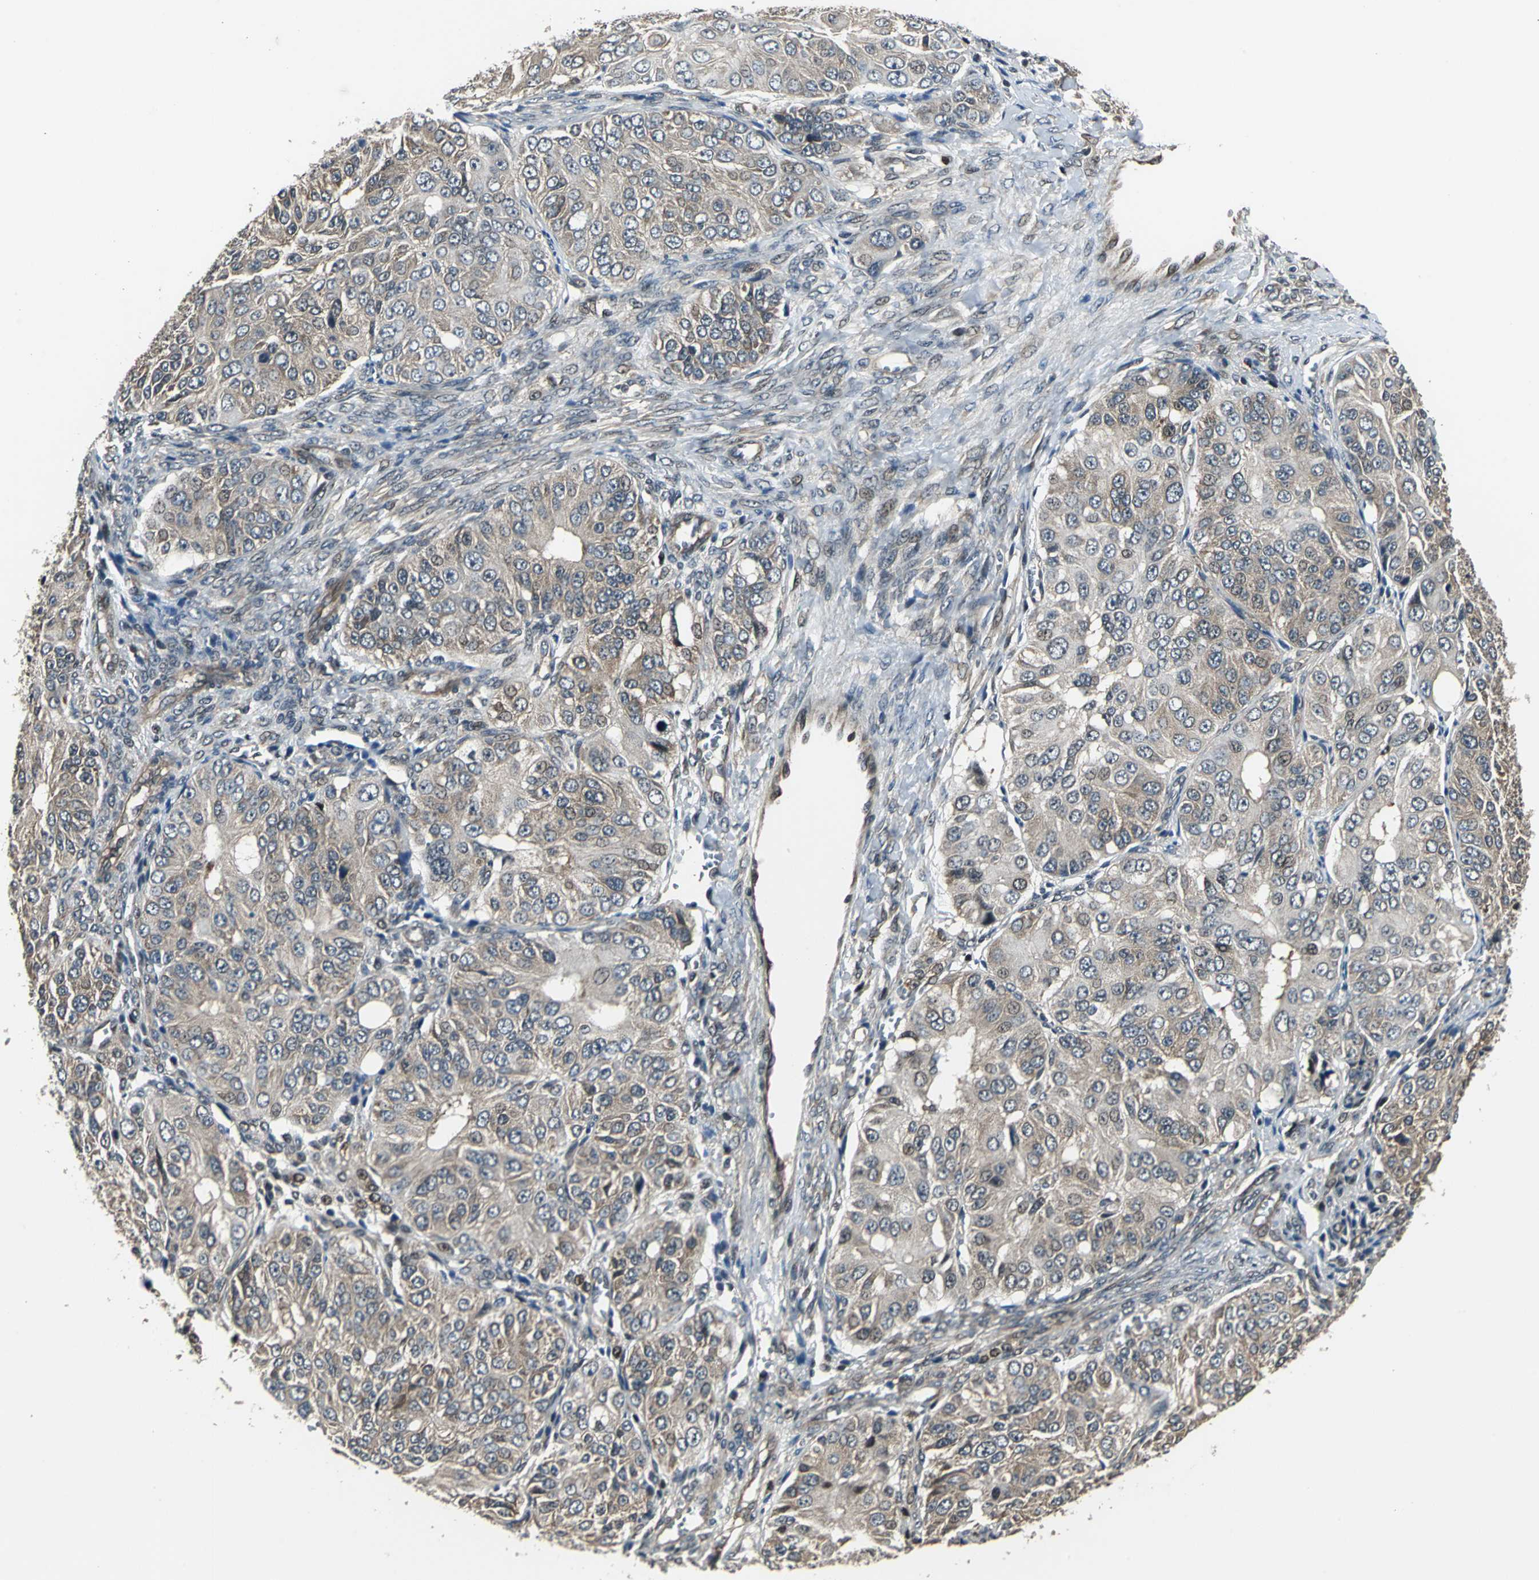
{"staining": {"intensity": "weak", "quantity": "25%-75%", "location": "cytoplasmic/membranous"}, "tissue": "ovarian cancer", "cell_type": "Tumor cells", "image_type": "cancer", "snomed": [{"axis": "morphology", "description": "Carcinoma, endometroid"}, {"axis": "topography", "description": "Ovary"}], "caption": "High-power microscopy captured an IHC image of endometroid carcinoma (ovarian), revealing weak cytoplasmic/membranous positivity in approximately 25%-75% of tumor cells.", "gene": "PFDN1", "patient": {"sex": "female", "age": 51}}